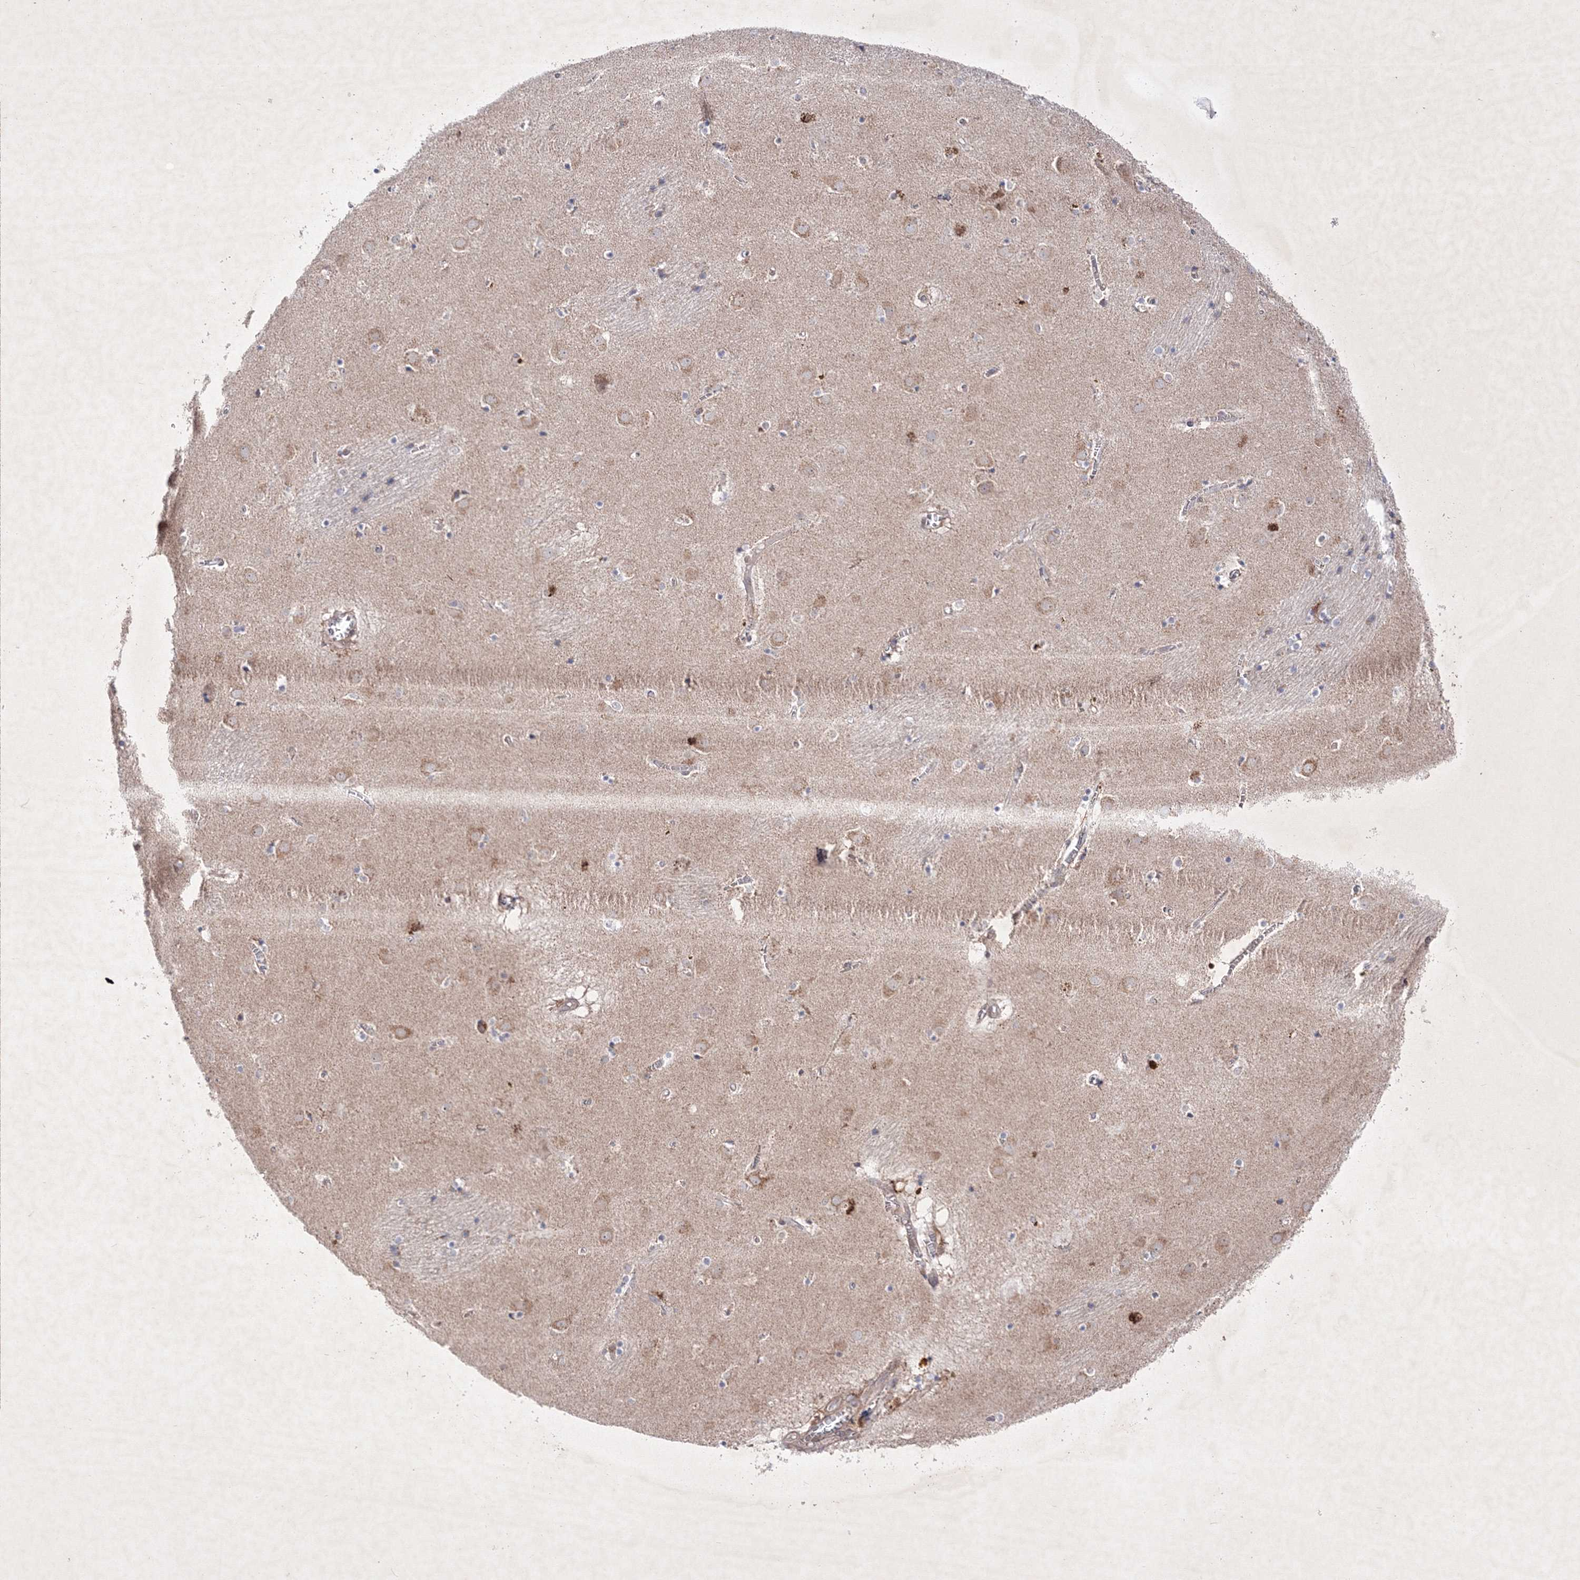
{"staining": {"intensity": "weak", "quantity": "<25%", "location": "cytoplasmic/membranous"}, "tissue": "caudate", "cell_type": "Glial cells", "image_type": "normal", "snomed": [{"axis": "morphology", "description": "Normal tissue, NOS"}, {"axis": "topography", "description": "Lateral ventricle wall"}], "caption": "Caudate was stained to show a protein in brown. There is no significant positivity in glial cells. (Stains: DAB (3,3'-diaminobenzidine) IHC with hematoxylin counter stain, Microscopy: brightfield microscopy at high magnification).", "gene": "OPA1", "patient": {"sex": "male", "age": 70}}